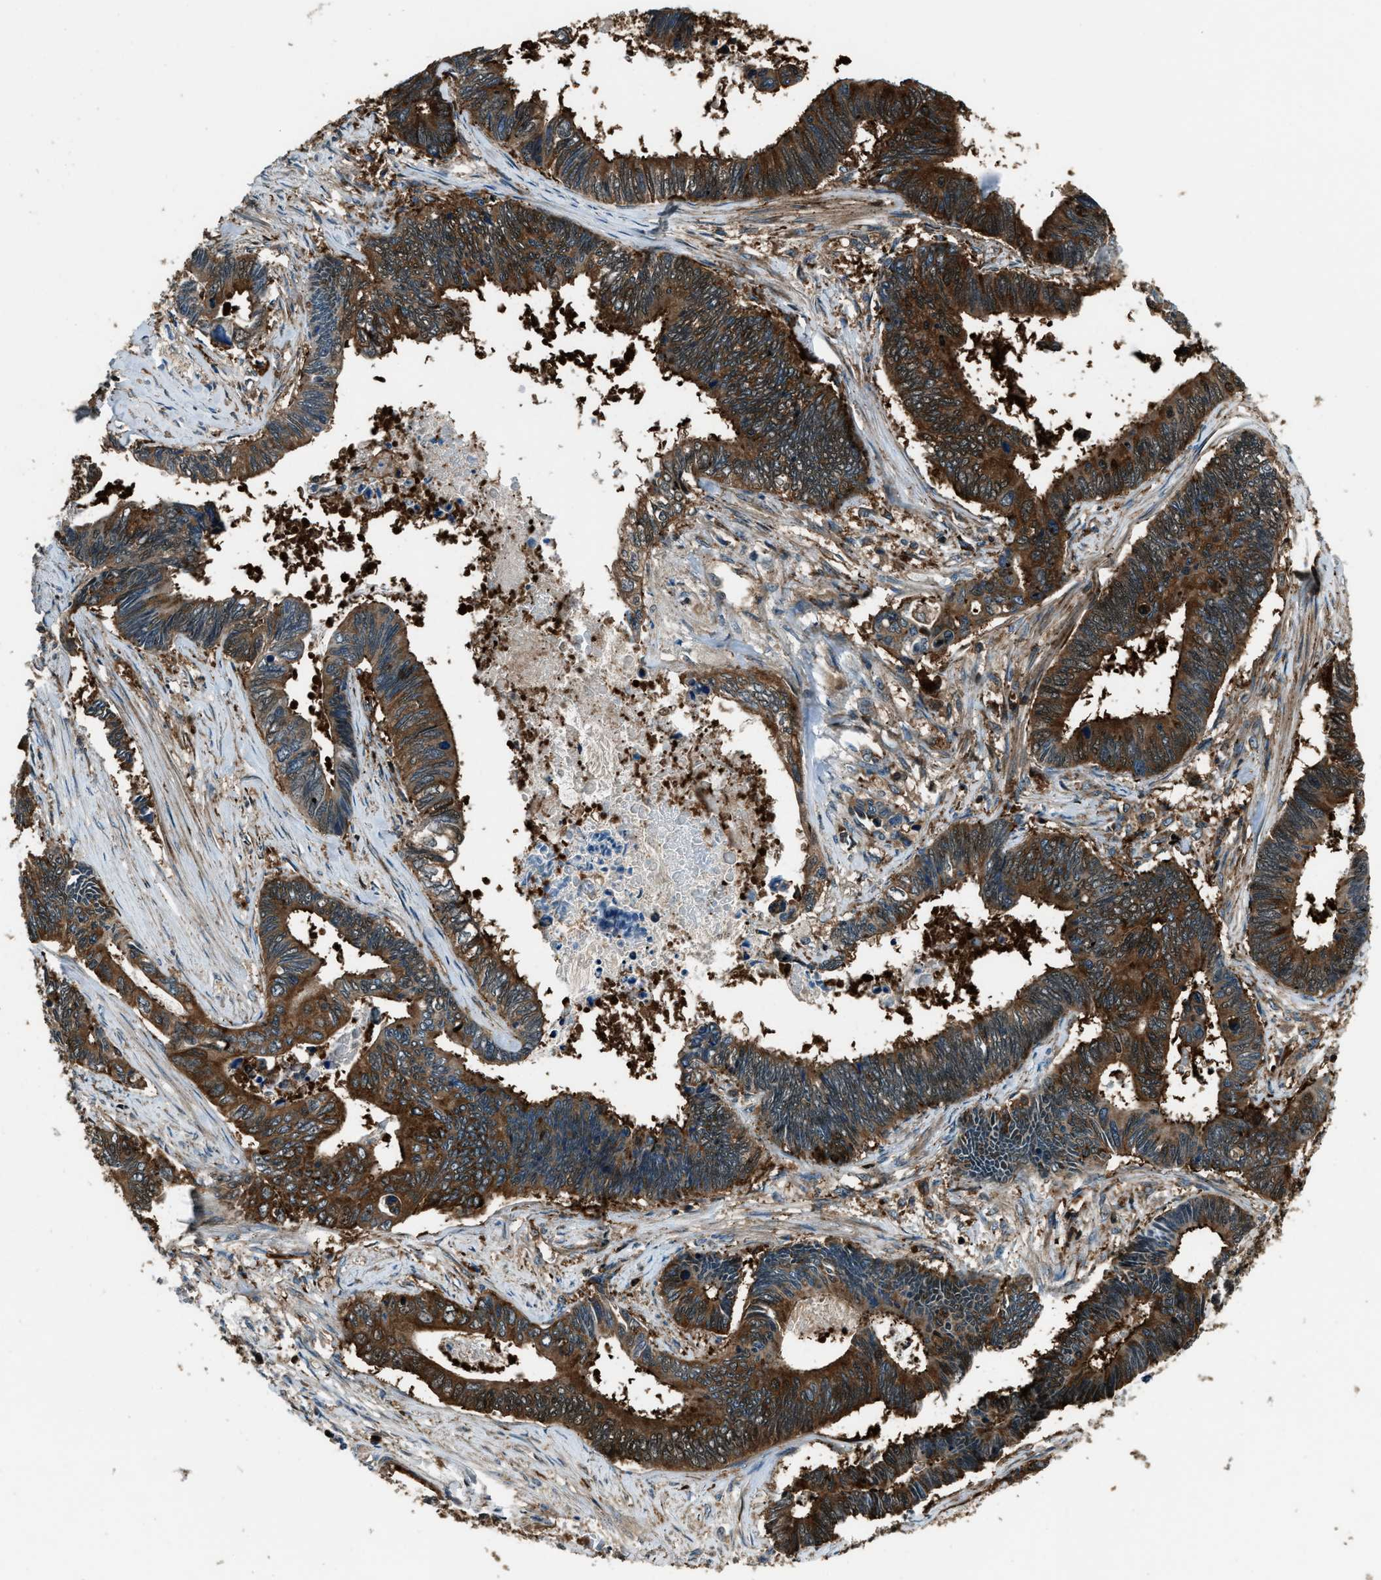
{"staining": {"intensity": "strong", "quantity": ">75%", "location": "cytoplasmic/membranous"}, "tissue": "pancreatic cancer", "cell_type": "Tumor cells", "image_type": "cancer", "snomed": [{"axis": "morphology", "description": "Adenocarcinoma, NOS"}, {"axis": "topography", "description": "Pancreas"}], "caption": "Brown immunohistochemical staining in human pancreatic cancer displays strong cytoplasmic/membranous staining in about >75% of tumor cells.", "gene": "SNX30", "patient": {"sex": "female", "age": 70}}